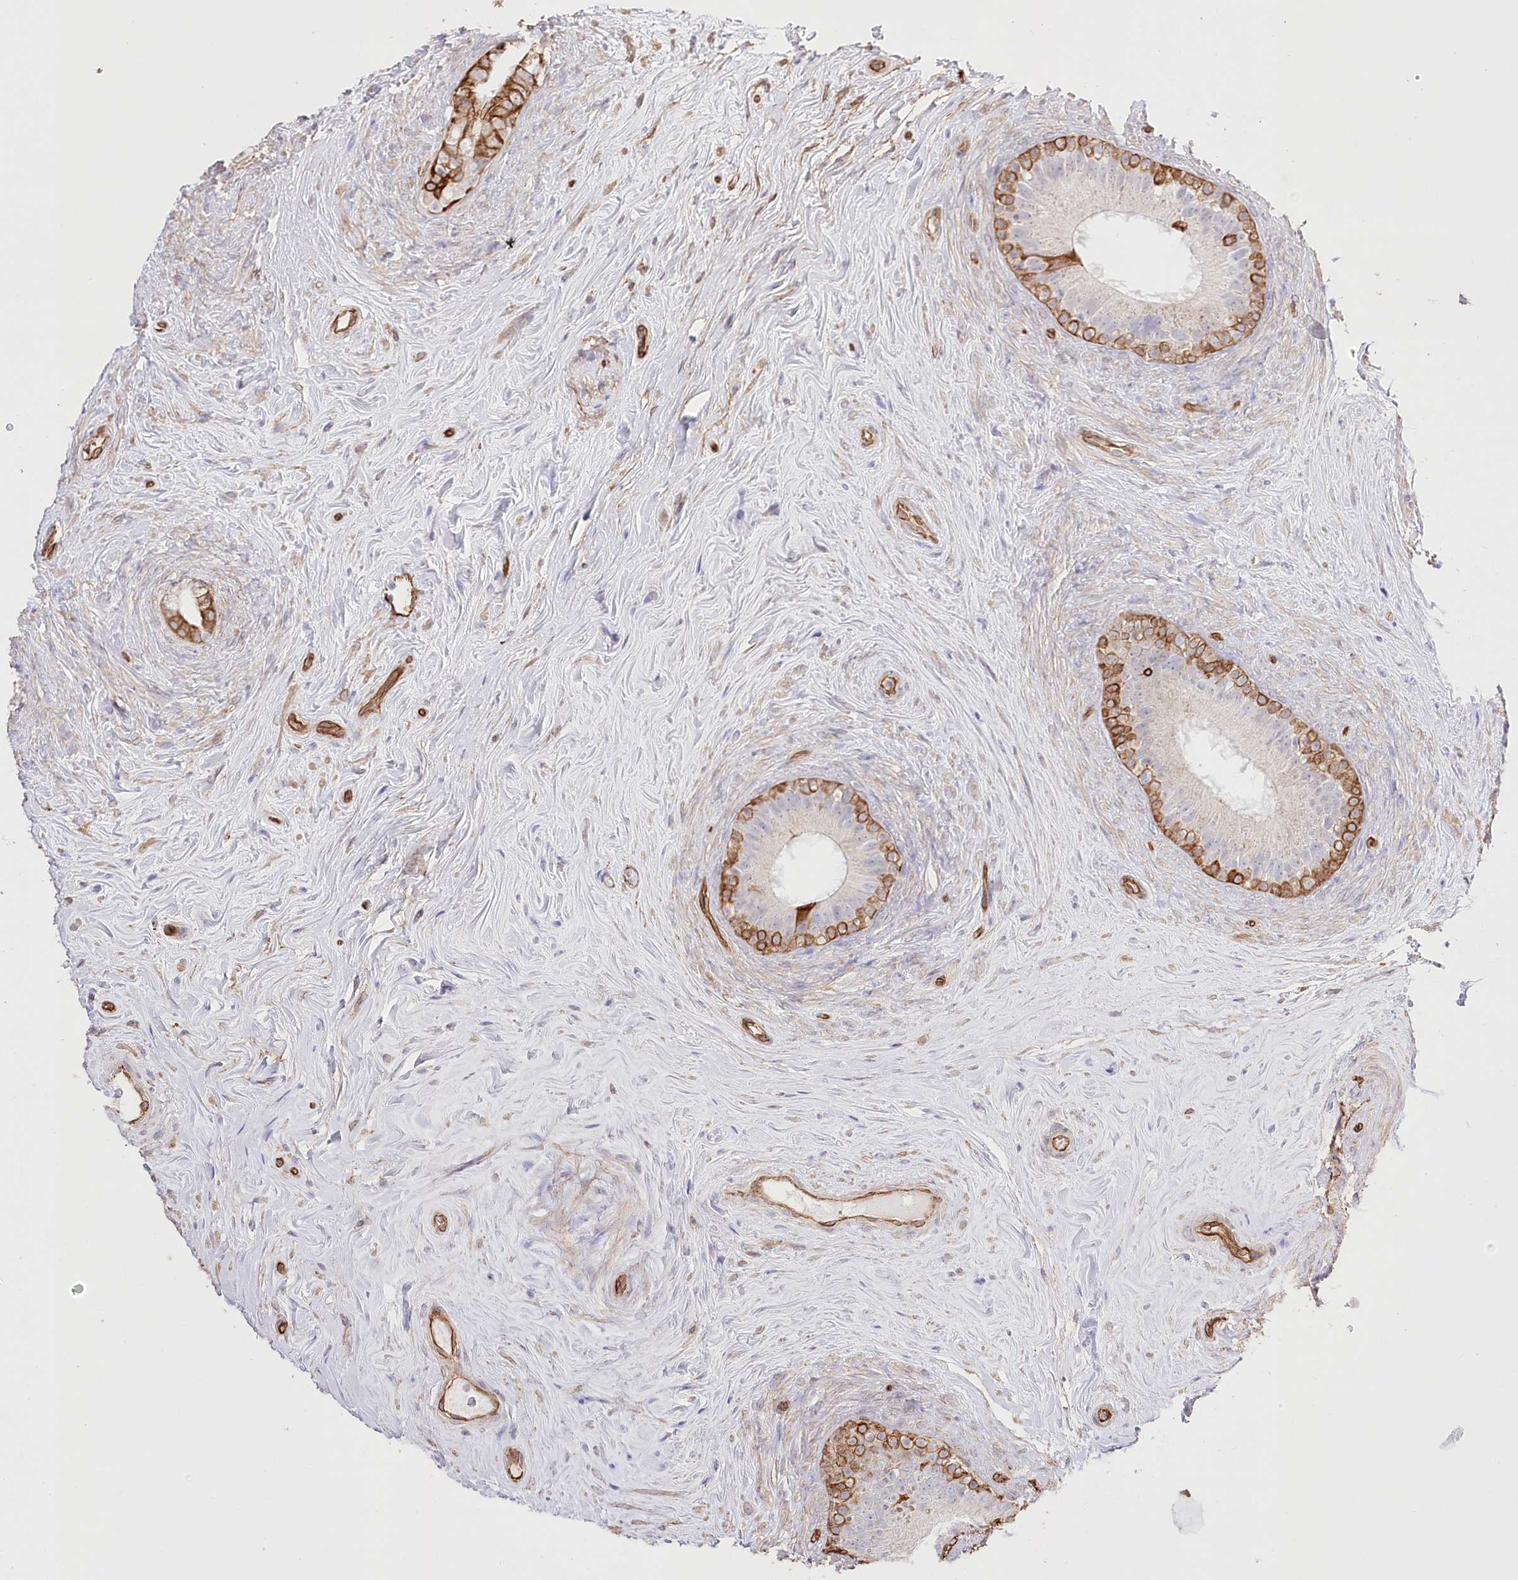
{"staining": {"intensity": "strong", "quantity": "<25%", "location": "cytoplasmic/membranous"}, "tissue": "epididymis", "cell_type": "Glandular cells", "image_type": "normal", "snomed": [{"axis": "morphology", "description": "Normal tissue, NOS"}, {"axis": "topography", "description": "Epididymis"}], "caption": "This image reveals immunohistochemistry (IHC) staining of unremarkable epididymis, with medium strong cytoplasmic/membranous positivity in approximately <25% of glandular cells.", "gene": "SLC39A10", "patient": {"sex": "male", "age": 84}}